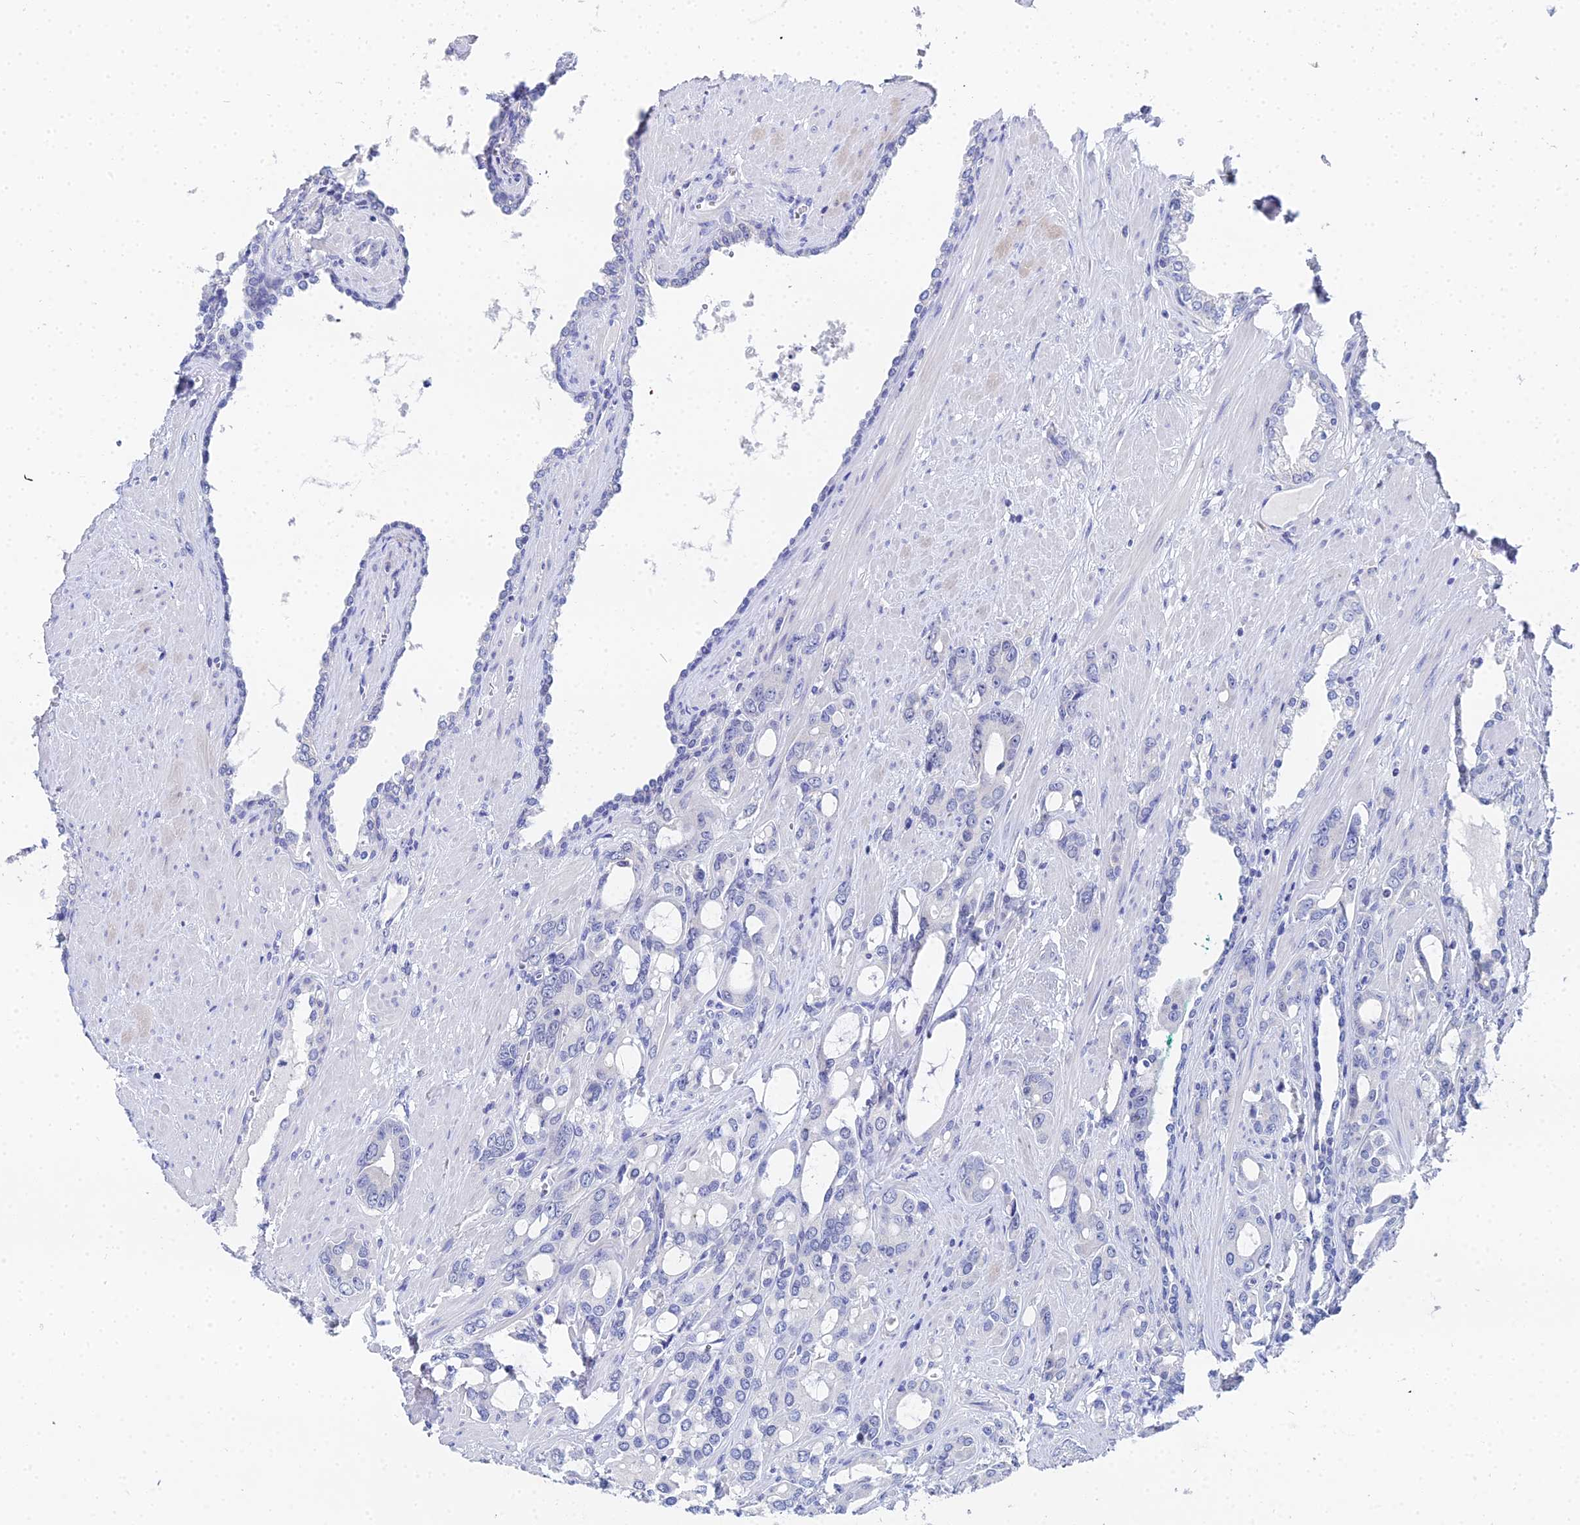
{"staining": {"intensity": "negative", "quantity": "none", "location": "none"}, "tissue": "prostate cancer", "cell_type": "Tumor cells", "image_type": "cancer", "snomed": [{"axis": "morphology", "description": "Adenocarcinoma, High grade"}, {"axis": "topography", "description": "Prostate"}], "caption": "Immunohistochemistry (IHC) of human prostate high-grade adenocarcinoma exhibits no expression in tumor cells.", "gene": "OCM", "patient": {"sex": "male", "age": 72}}